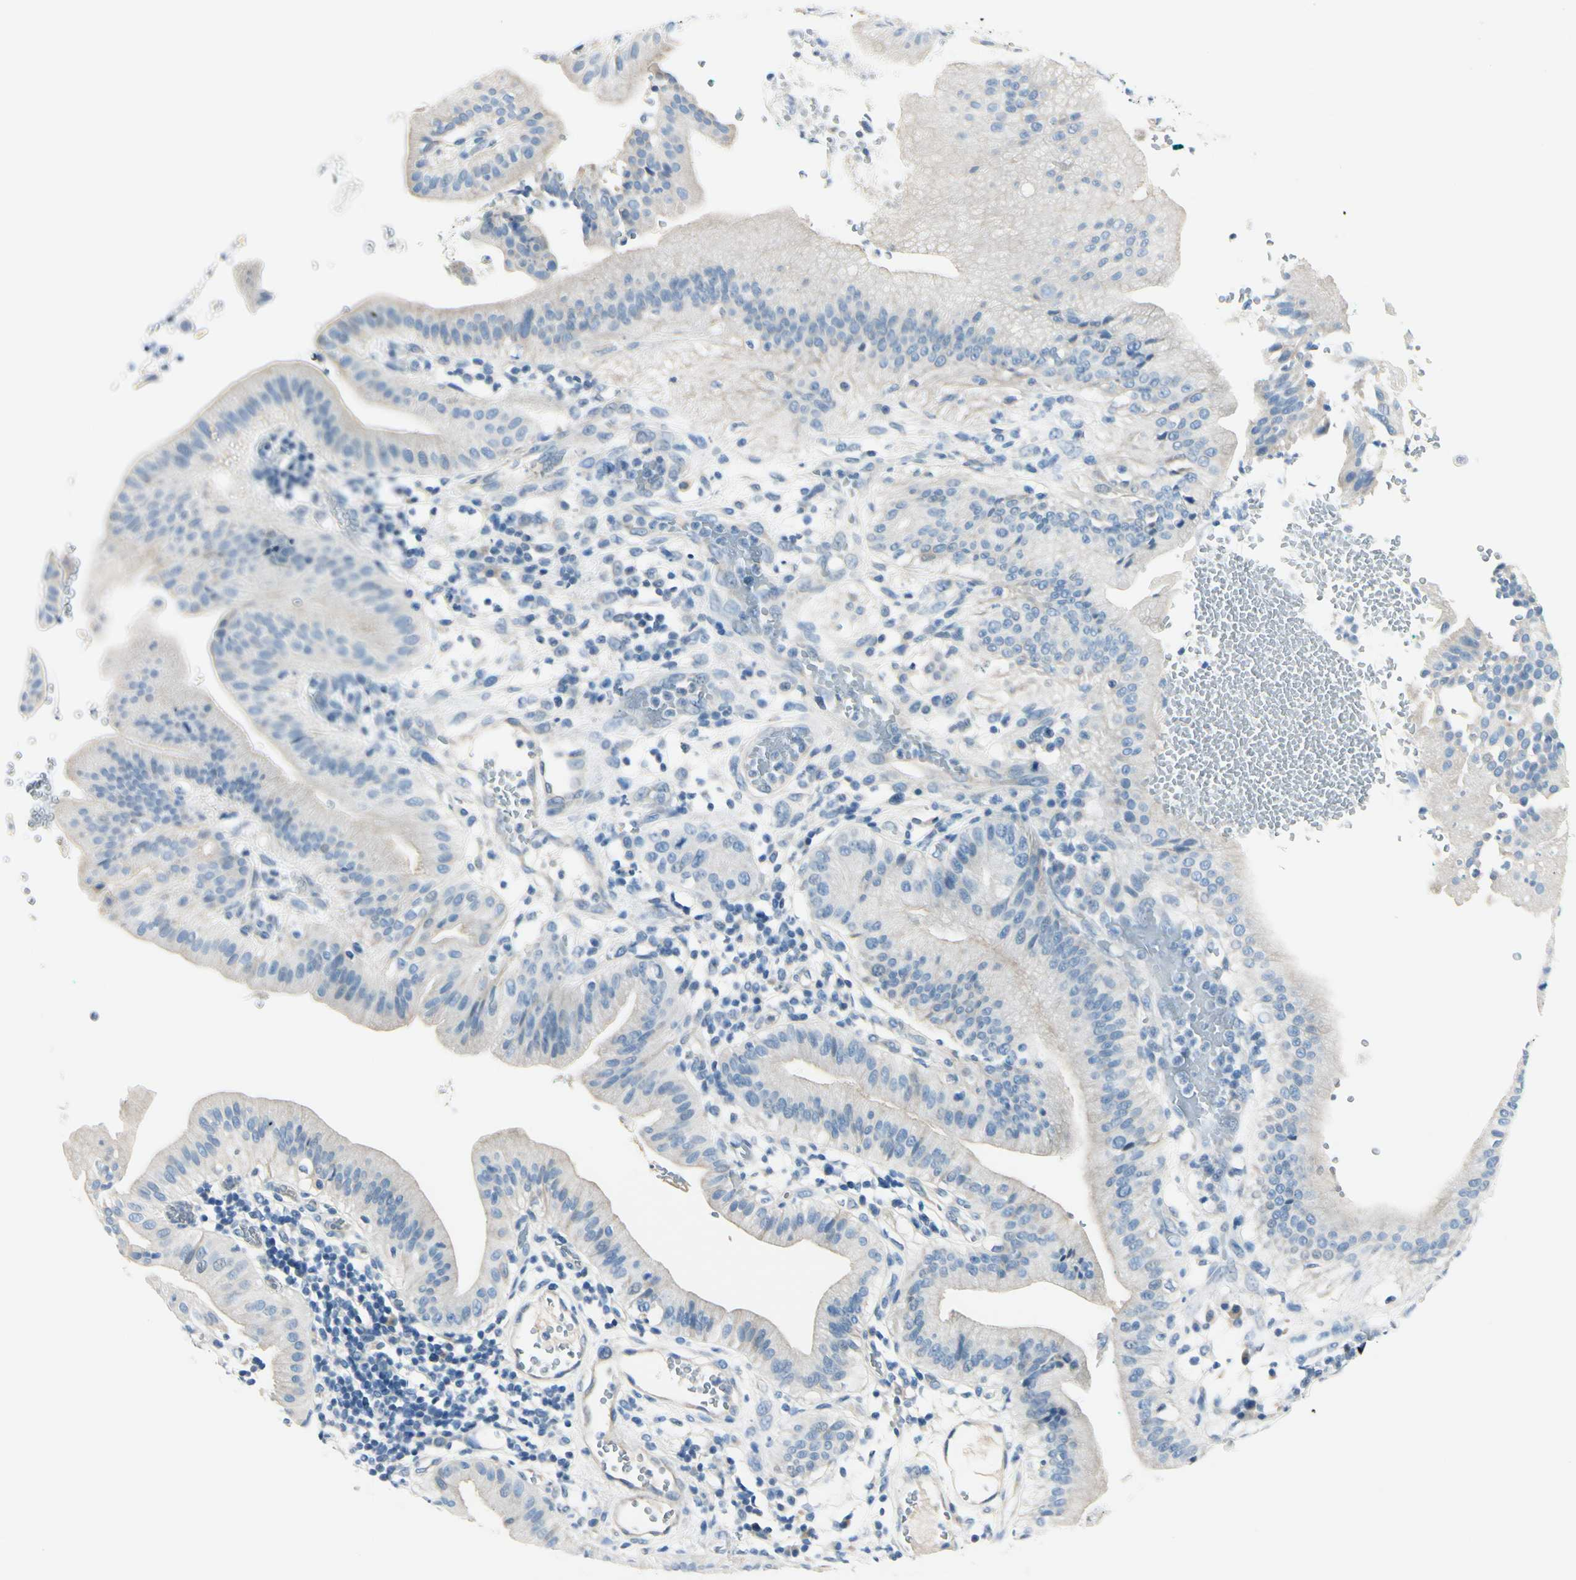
{"staining": {"intensity": "negative", "quantity": "none", "location": "none"}, "tissue": "pancreatic cancer", "cell_type": "Tumor cells", "image_type": "cancer", "snomed": [{"axis": "morphology", "description": "Adenocarcinoma, NOS"}, {"axis": "morphology", "description": "Adenocarcinoma, metastatic, NOS"}, {"axis": "topography", "description": "Lymph node"}, {"axis": "topography", "description": "Pancreas"}, {"axis": "topography", "description": "Duodenum"}], "caption": "There is no significant staining in tumor cells of metastatic adenocarcinoma (pancreatic). (DAB (3,3'-diaminobenzidine) IHC with hematoxylin counter stain).", "gene": "PEBP1", "patient": {"sex": "female", "age": 64}}